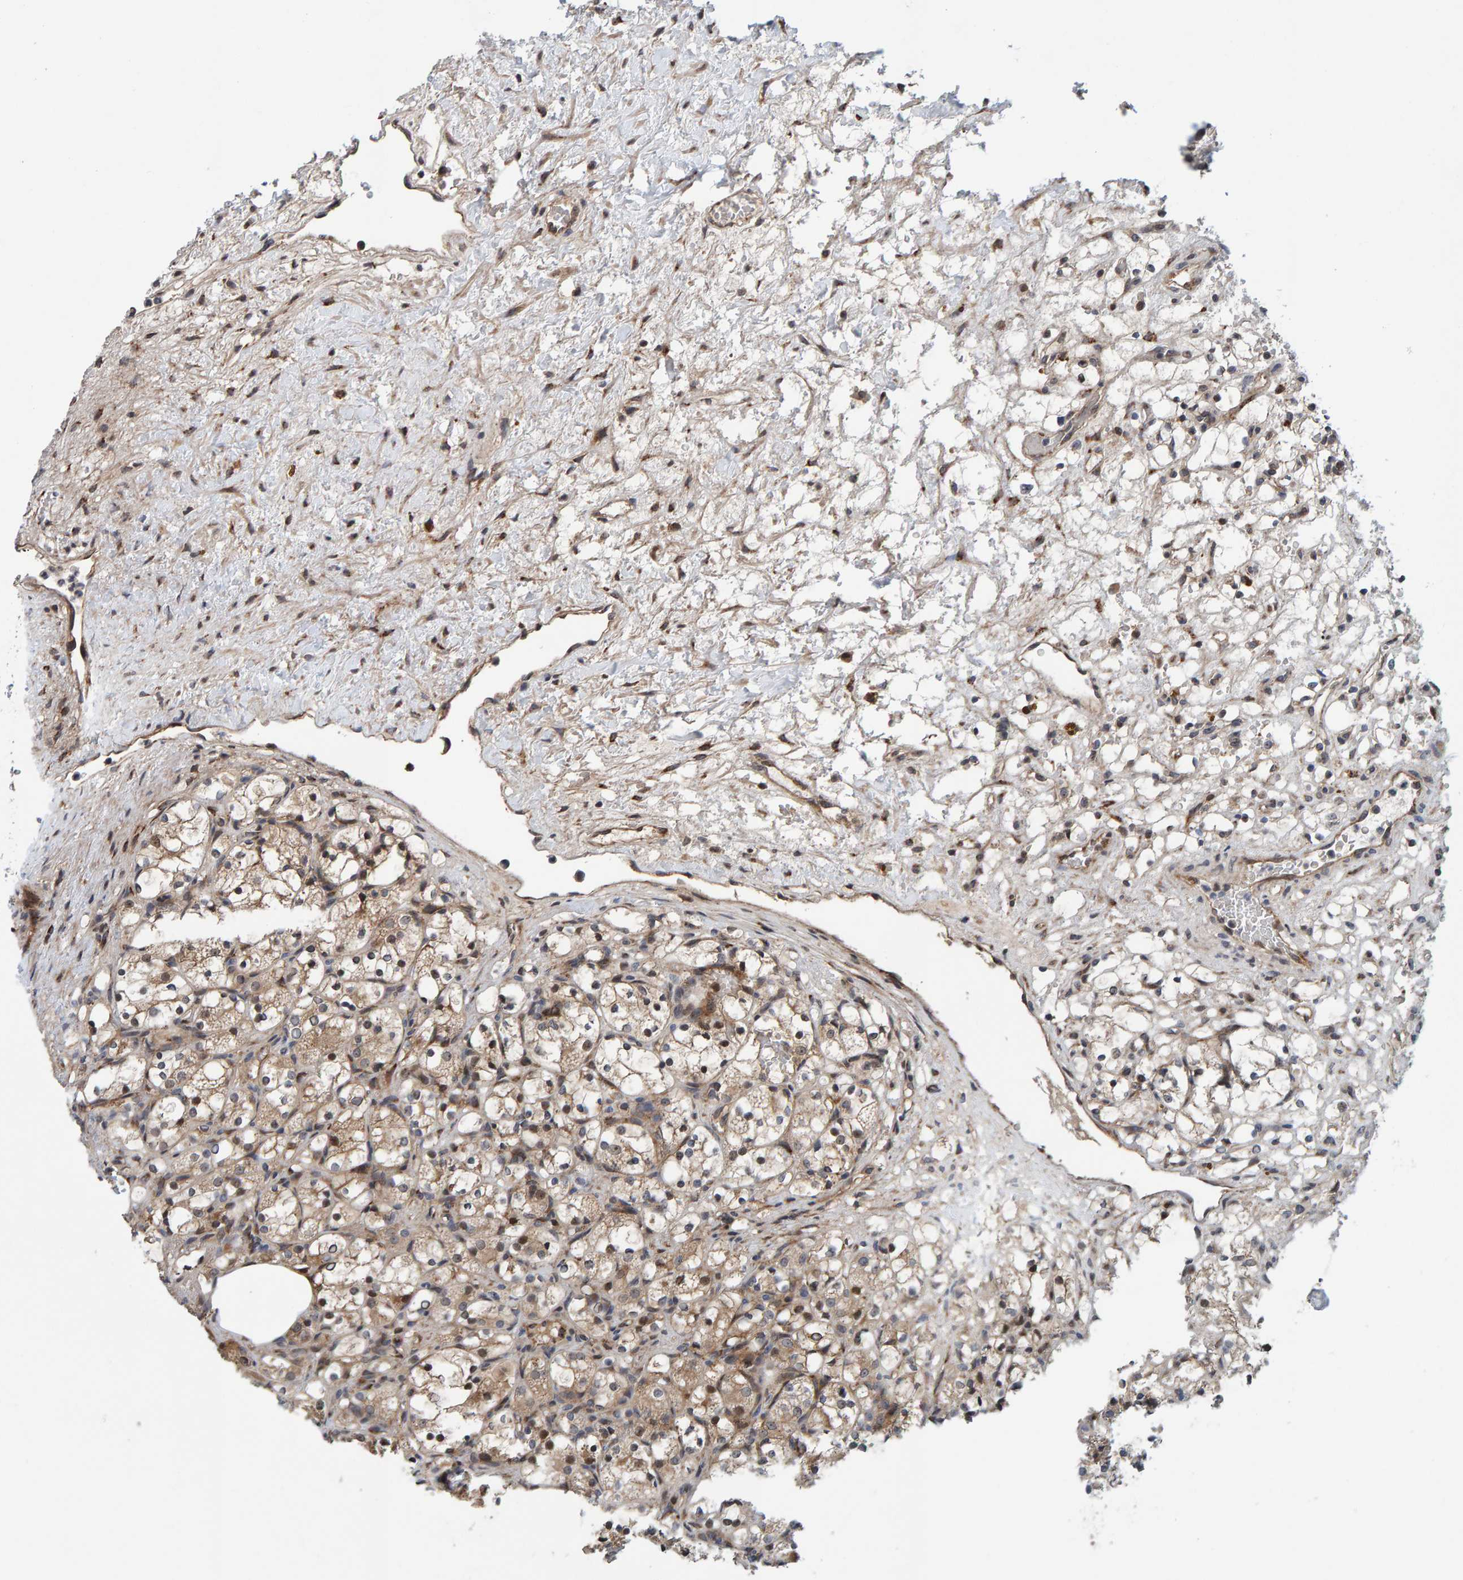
{"staining": {"intensity": "weak", "quantity": ">75%", "location": "cytoplasmic/membranous,nuclear"}, "tissue": "renal cancer", "cell_type": "Tumor cells", "image_type": "cancer", "snomed": [{"axis": "morphology", "description": "Adenocarcinoma, NOS"}, {"axis": "topography", "description": "Kidney"}], "caption": "Renal cancer stained for a protein (brown) shows weak cytoplasmic/membranous and nuclear positive positivity in about >75% of tumor cells.", "gene": "CCDC25", "patient": {"sex": "female", "age": 69}}